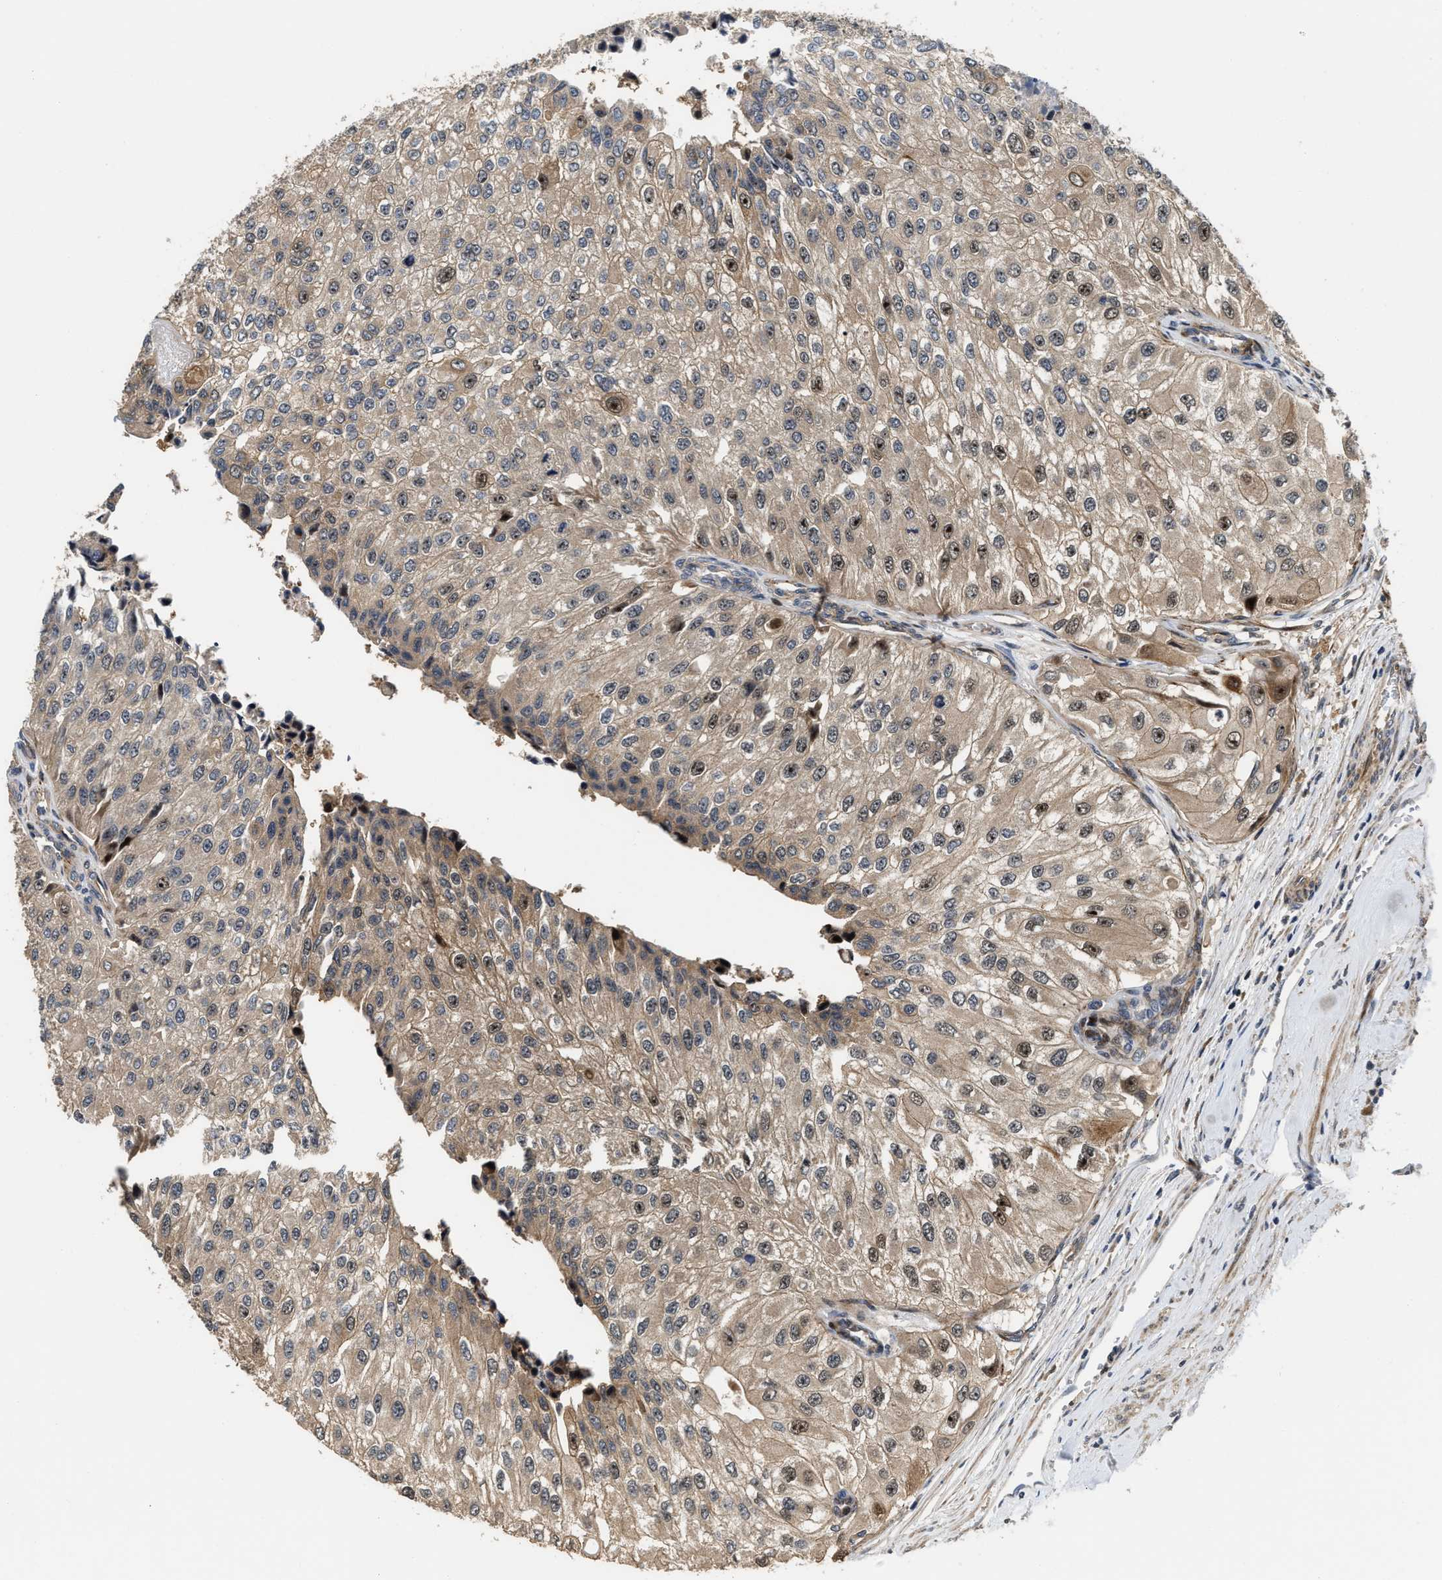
{"staining": {"intensity": "moderate", "quantity": "25%-75%", "location": "cytoplasmic/membranous,nuclear"}, "tissue": "urothelial cancer", "cell_type": "Tumor cells", "image_type": "cancer", "snomed": [{"axis": "morphology", "description": "Urothelial carcinoma, High grade"}, {"axis": "topography", "description": "Kidney"}, {"axis": "topography", "description": "Urinary bladder"}], "caption": "Protein staining of urothelial cancer tissue demonstrates moderate cytoplasmic/membranous and nuclear staining in approximately 25%-75% of tumor cells. The protein is stained brown, and the nuclei are stained in blue (DAB IHC with brightfield microscopy, high magnification).", "gene": "ALDH3A2", "patient": {"sex": "male", "age": 77}}